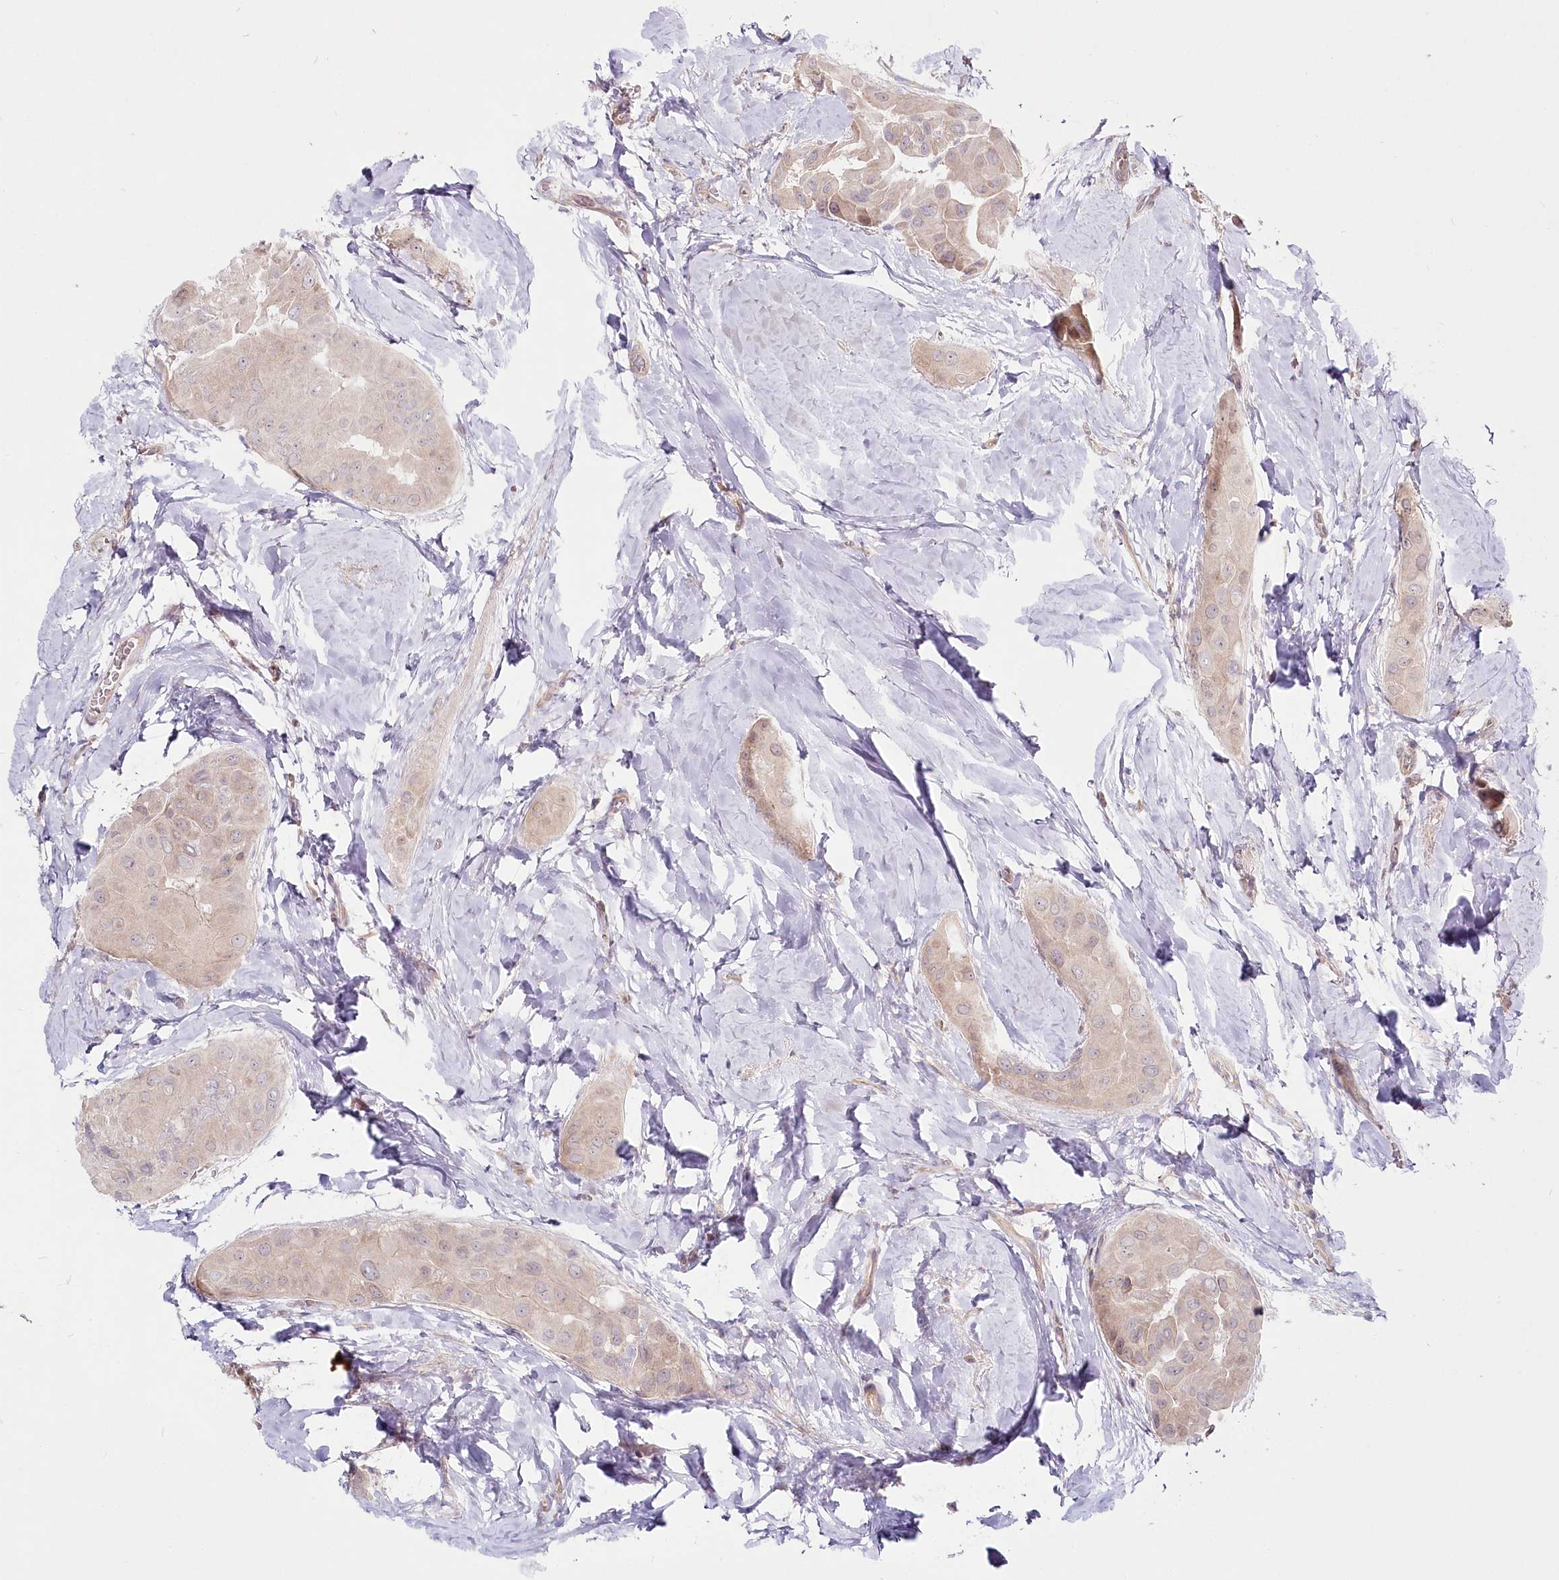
{"staining": {"intensity": "weak", "quantity": "<25%", "location": "cytoplasmic/membranous"}, "tissue": "thyroid cancer", "cell_type": "Tumor cells", "image_type": "cancer", "snomed": [{"axis": "morphology", "description": "Papillary adenocarcinoma, NOS"}, {"axis": "topography", "description": "Thyroid gland"}], "caption": "This is a image of IHC staining of papillary adenocarcinoma (thyroid), which shows no expression in tumor cells. (Stains: DAB (3,3'-diaminobenzidine) IHC with hematoxylin counter stain, Microscopy: brightfield microscopy at high magnification).", "gene": "SPINK13", "patient": {"sex": "male", "age": 33}}